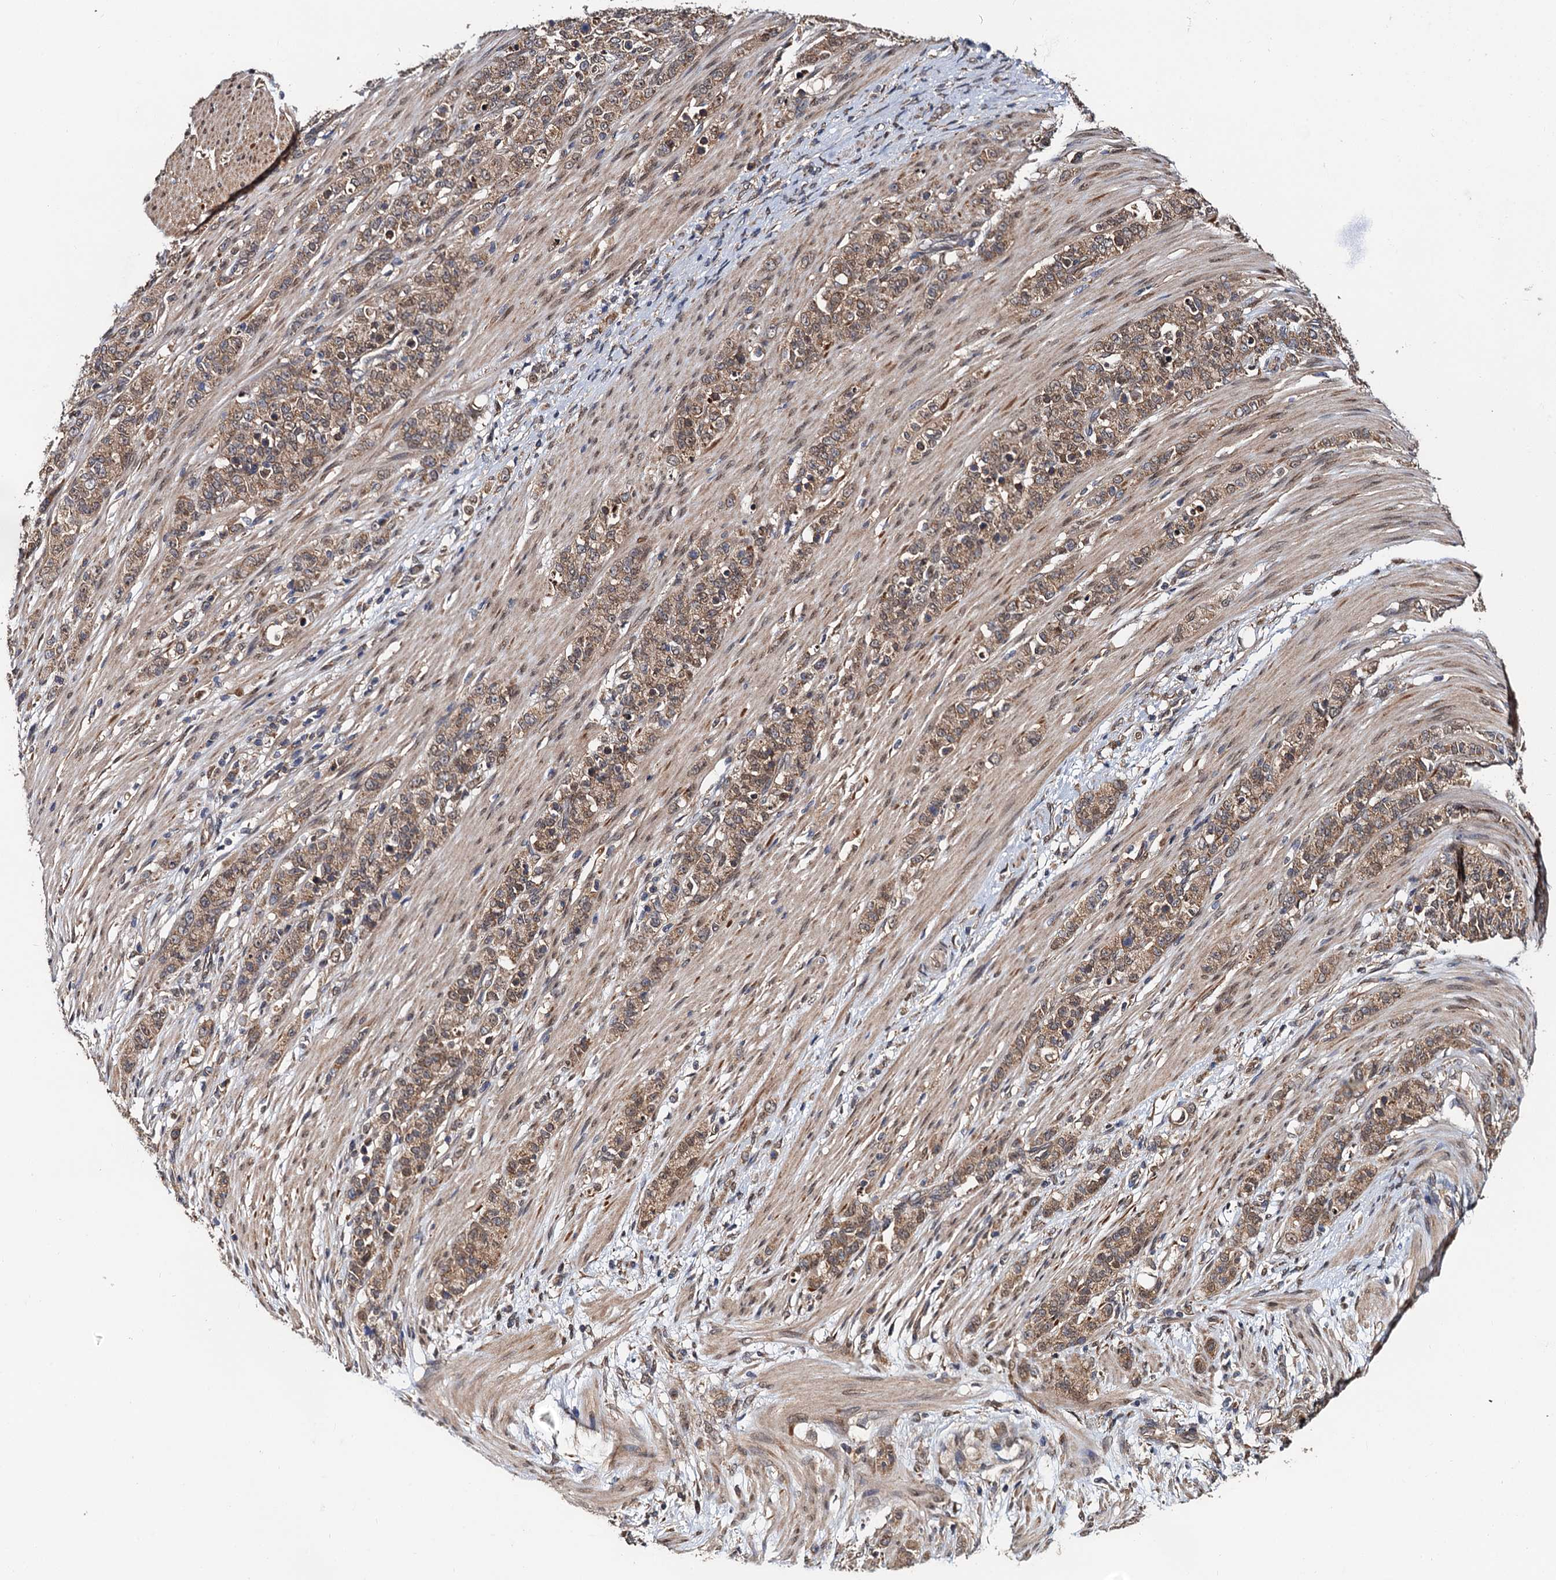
{"staining": {"intensity": "moderate", "quantity": ">75%", "location": "cytoplasmic/membranous"}, "tissue": "stomach cancer", "cell_type": "Tumor cells", "image_type": "cancer", "snomed": [{"axis": "morphology", "description": "Adenocarcinoma, NOS"}, {"axis": "topography", "description": "Stomach"}], "caption": "Tumor cells demonstrate moderate cytoplasmic/membranous positivity in about >75% of cells in stomach adenocarcinoma.", "gene": "MIER2", "patient": {"sex": "female", "age": 79}}